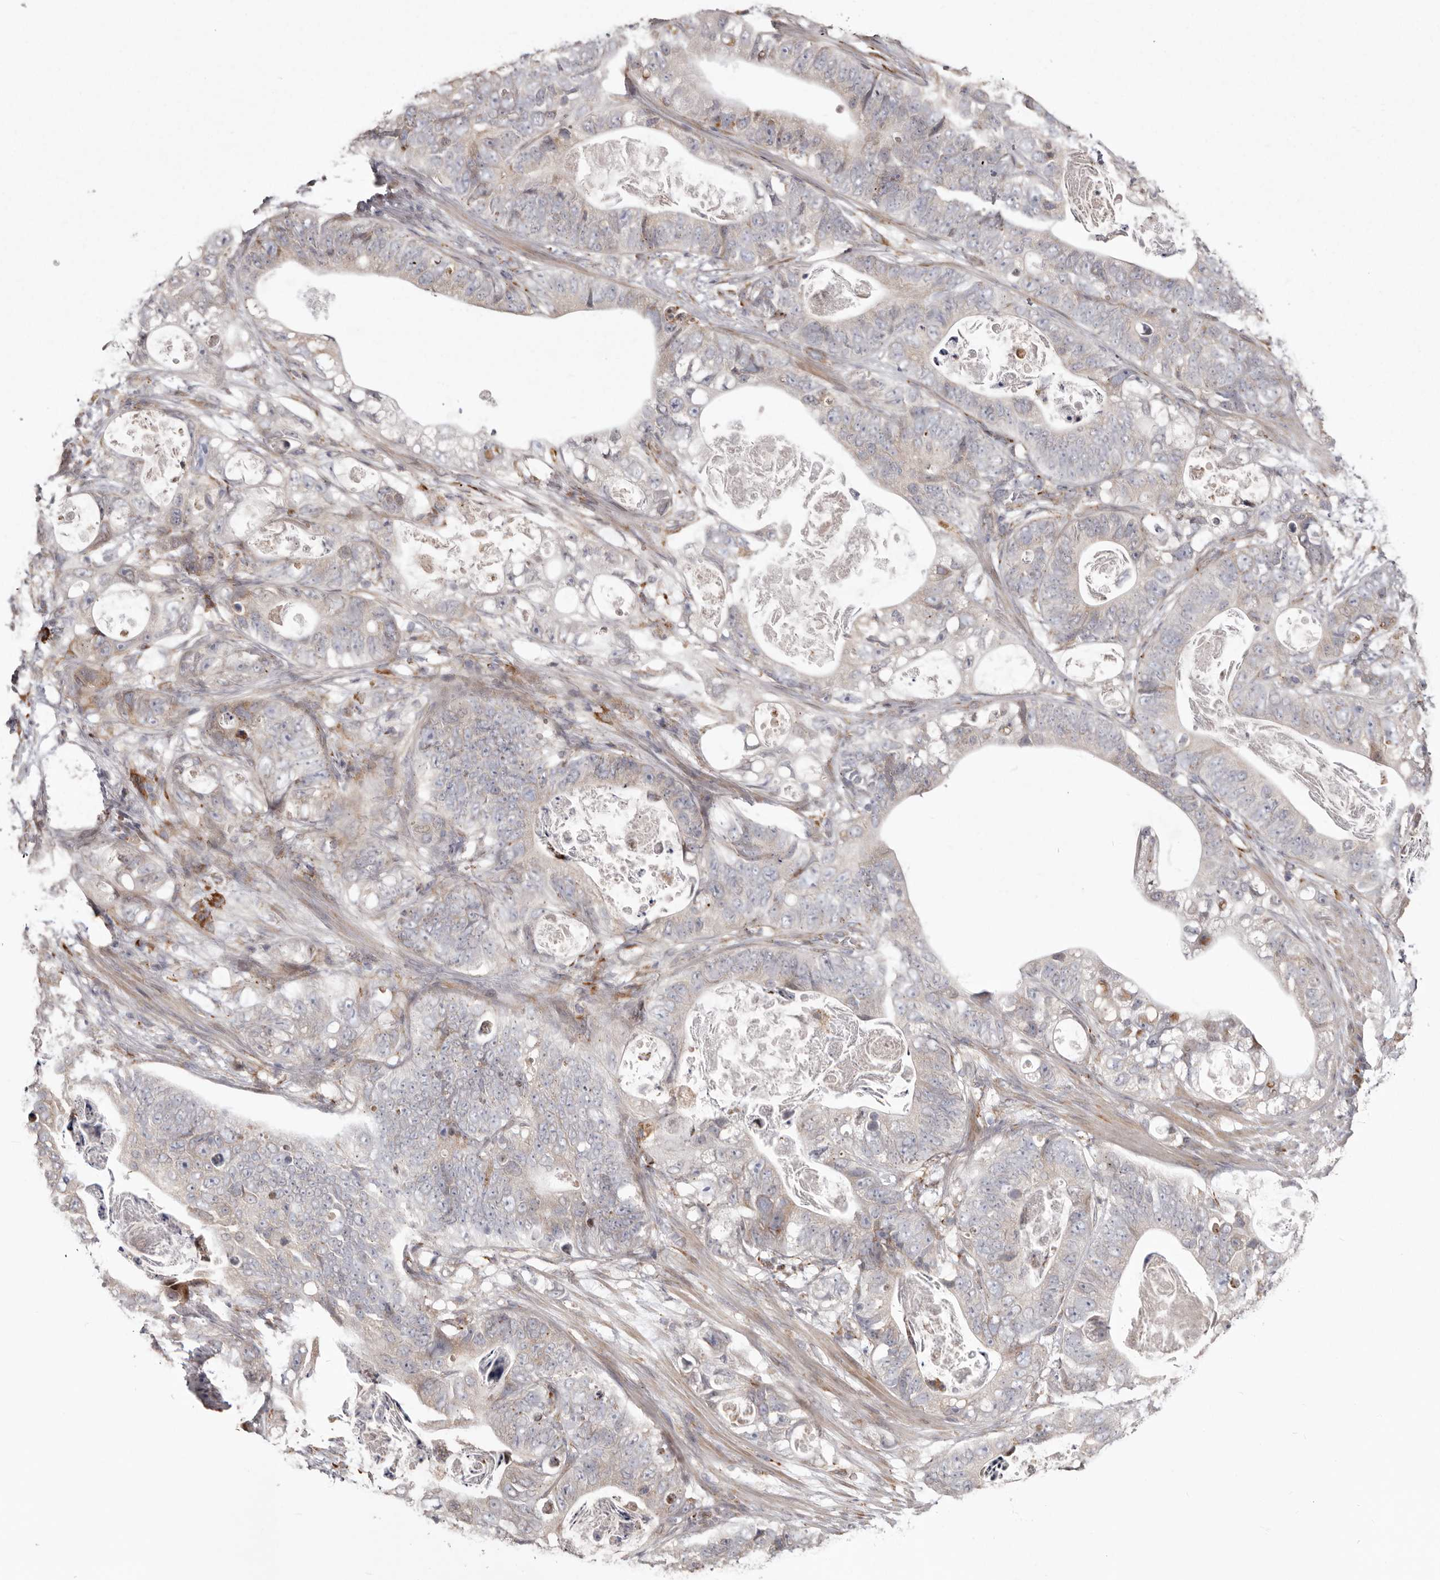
{"staining": {"intensity": "weak", "quantity": "<25%", "location": "cytoplasmic/membranous"}, "tissue": "stomach cancer", "cell_type": "Tumor cells", "image_type": "cancer", "snomed": [{"axis": "morphology", "description": "Normal tissue, NOS"}, {"axis": "morphology", "description": "Adenocarcinoma, NOS"}, {"axis": "topography", "description": "Stomach"}], "caption": "Immunohistochemical staining of stomach cancer (adenocarcinoma) demonstrates no significant positivity in tumor cells. The staining was performed using DAB to visualize the protein expression in brown, while the nuclei were stained in blue with hematoxylin (Magnification: 20x).", "gene": "NUP43", "patient": {"sex": "female", "age": 89}}